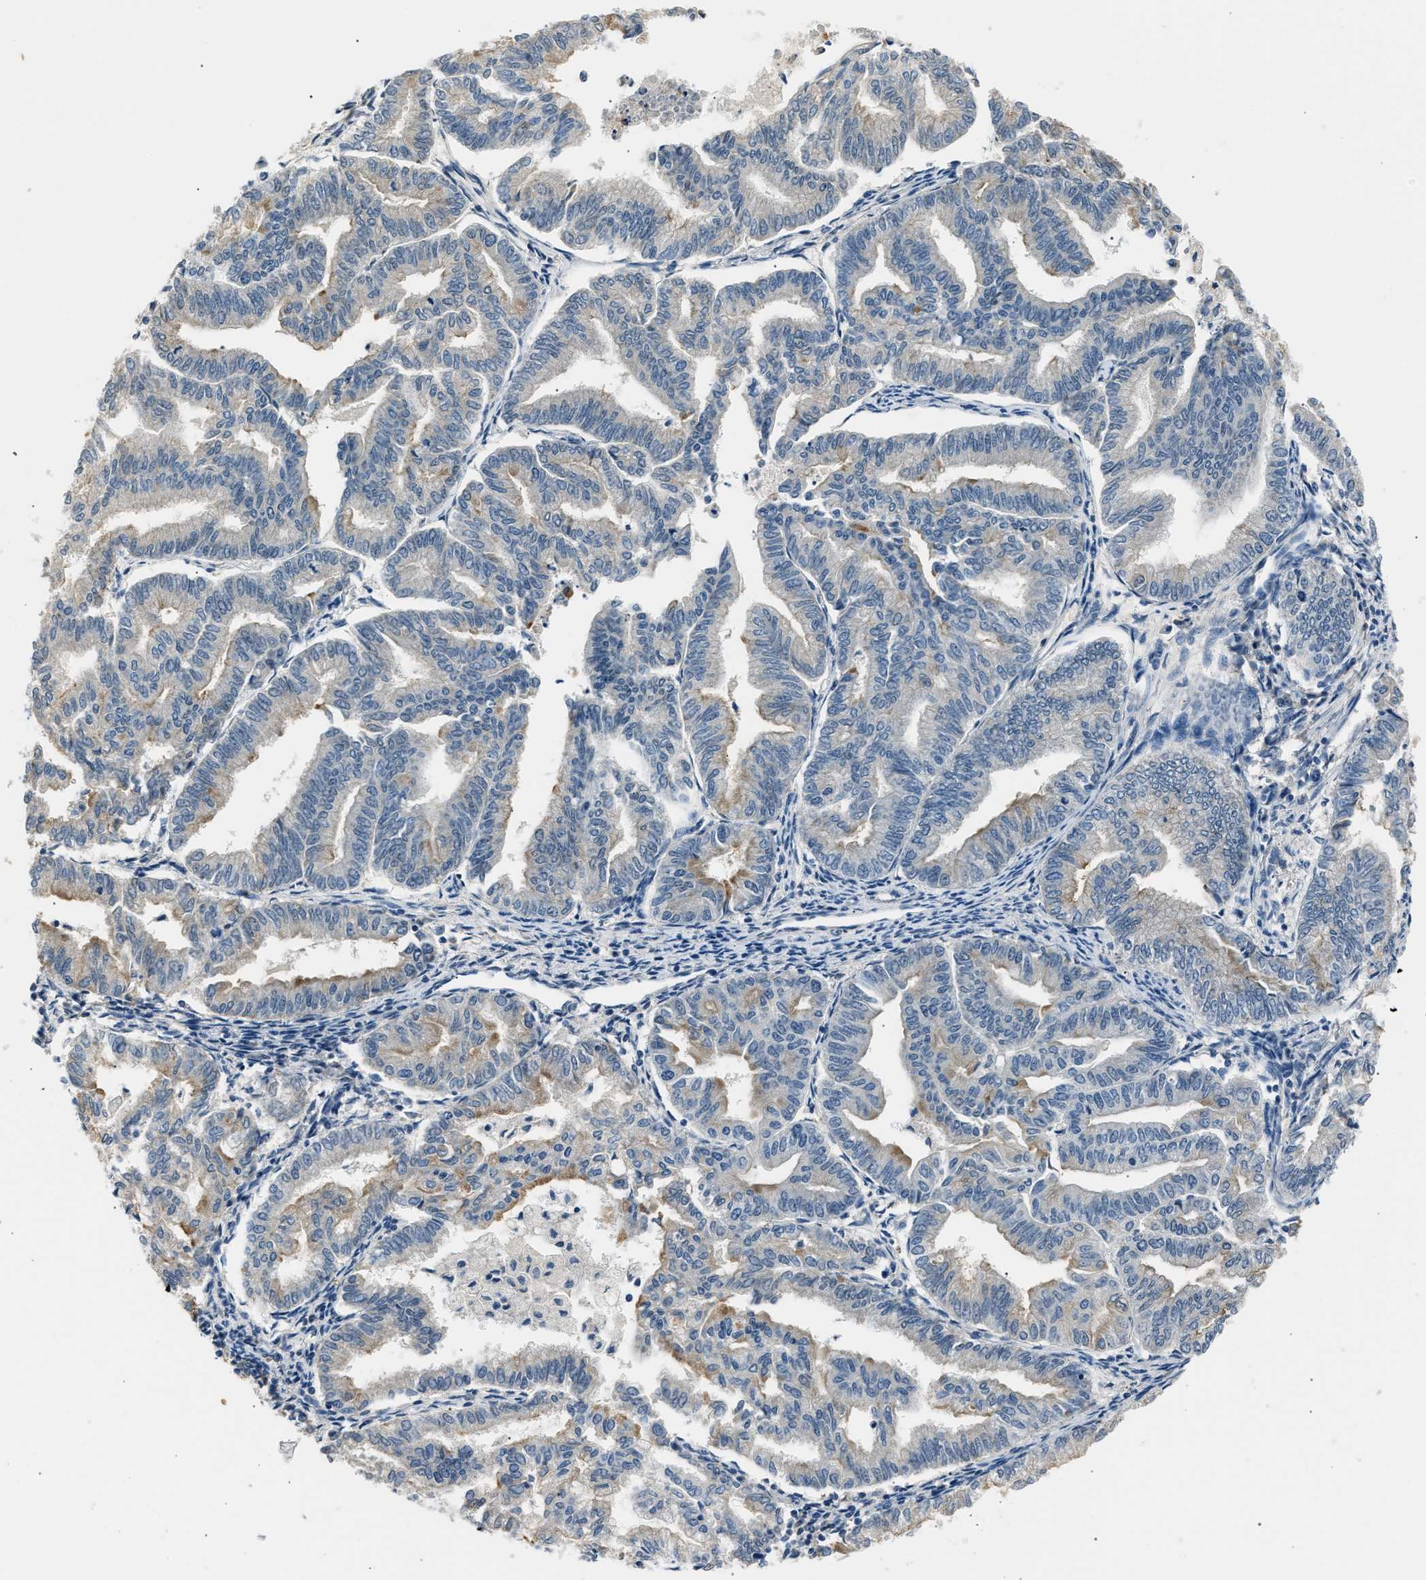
{"staining": {"intensity": "negative", "quantity": "none", "location": "none"}, "tissue": "endometrial cancer", "cell_type": "Tumor cells", "image_type": "cancer", "snomed": [{"axis": "morphology", "description": "Adenocarcinoma, NOS"}, {"axis": "topography", "description": "Endometrium"}], "caption": "Tumor cells are negative for protein expression in human endometrial cancer (adenocarcinoma).", "gene": "INHA", "patient": {"sex": "female", "age": 79}}